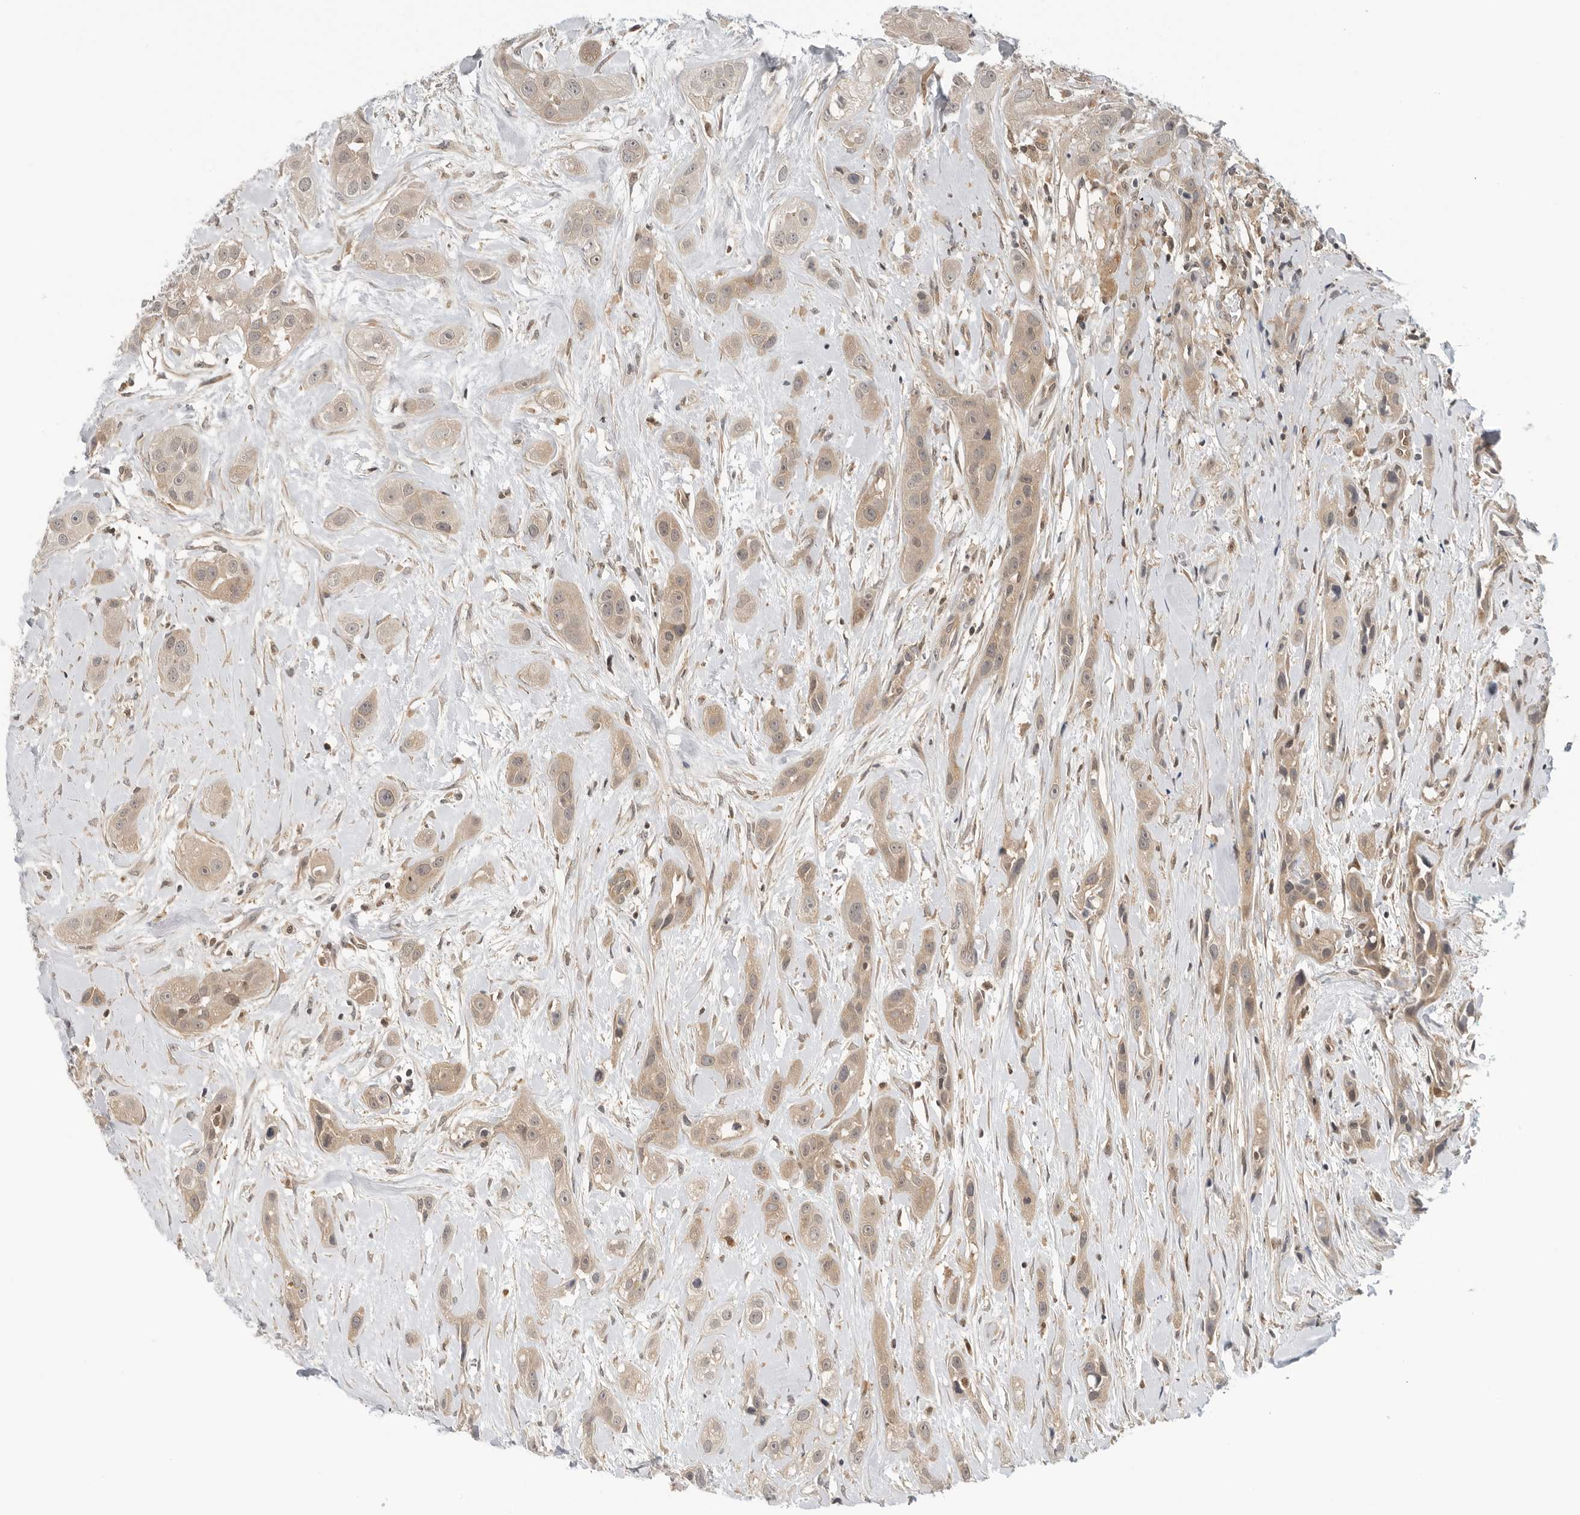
{"staining": {"intensity": "weak", "quantity": ">75%", "location": "cytoplasmic/membranous"}, "tissue": "head and neck cancer", "cell_type": "Tumor cells", "image_type": "cancer", "snomed": [{"axis": "morphology", "description": "Normal tissue, NOS"}, {"axis": "morphology", "description": "Squamous cell carcinoma, NOS"}, {"axis": "topography", "description": "Skeletal muscle"}, {"axis": "topography", "description": "Head-Neck"}], "caption": "A brown stain shows weak cytoplasmic/membranous staining of a protein in human head and neck cancer tumor cells. Immunohistochemistry stains the protein in brown and the nuclei are stained blue.", "gene": "SUGCT", "patient": {"sex": "male", "age": 51}}